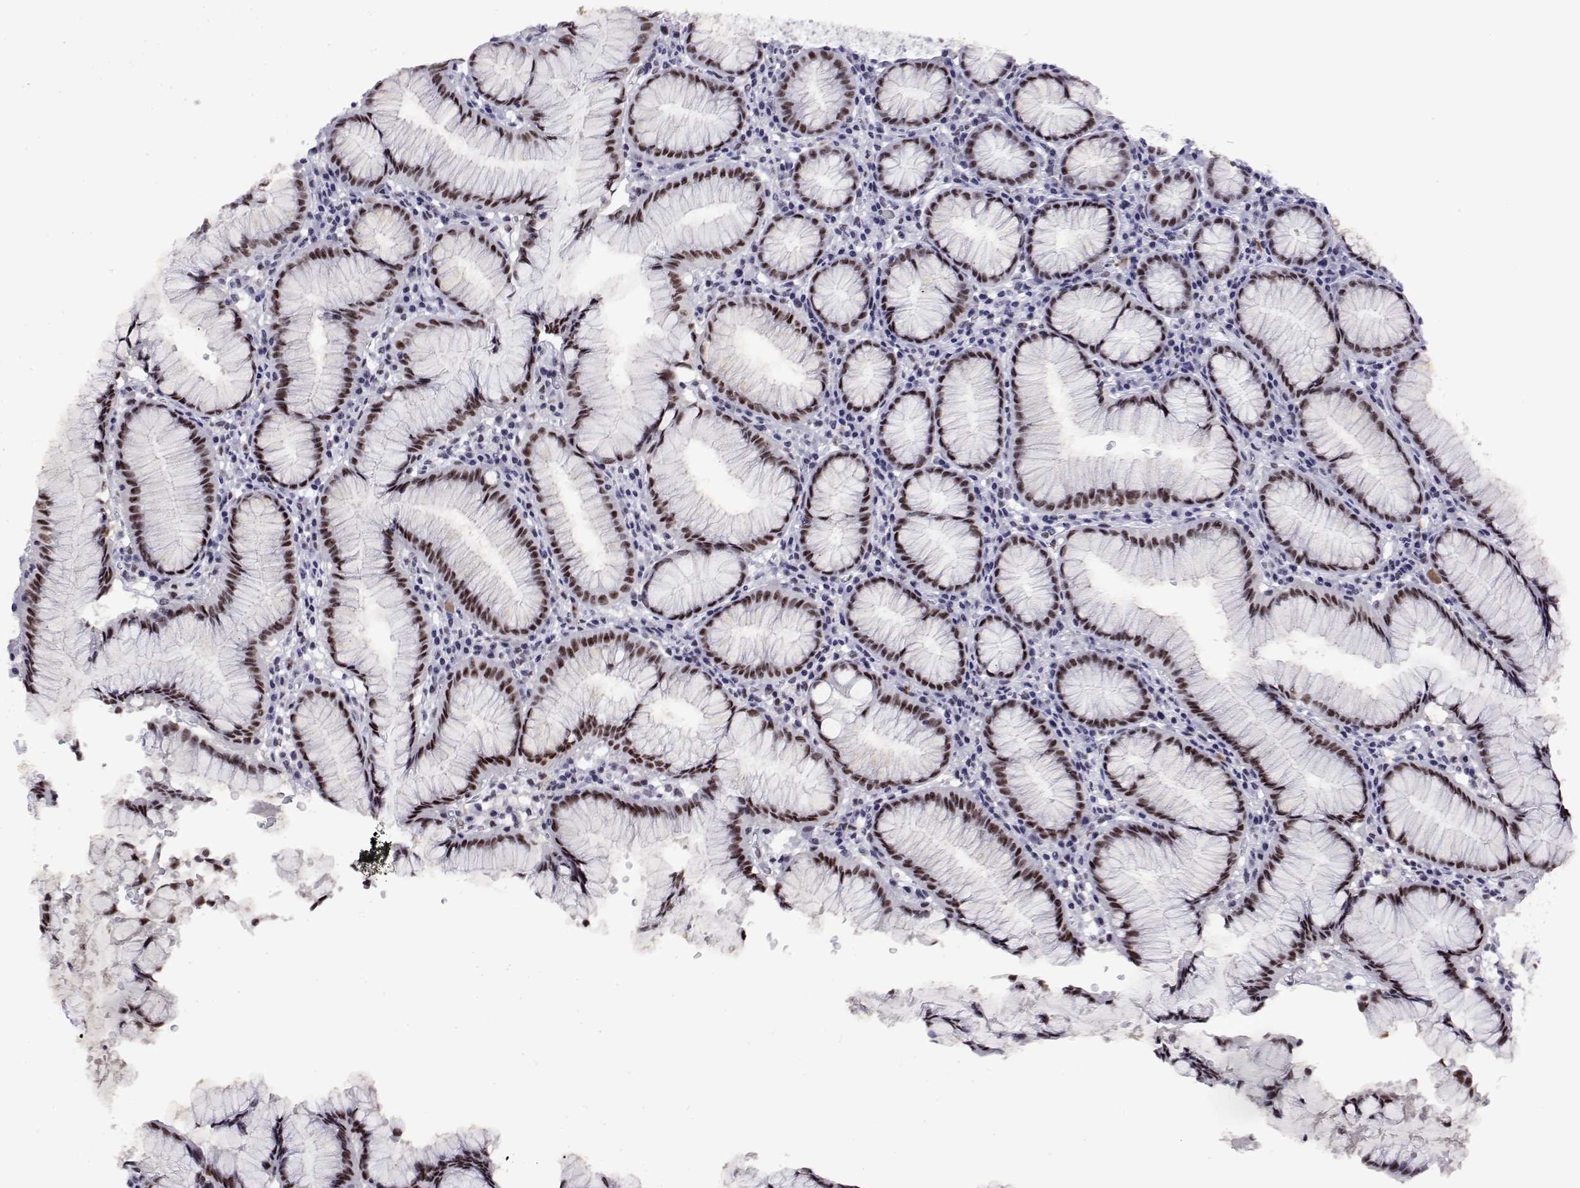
{"staining": {"intensity": "strong", "quantity": "25%-75%", "location": "nuclear"}, "tissue": "stomach", "cell_type": "Glandular cells", "image_type": "normal", "snomed": [{"axis": "morphology", "description": "Normal tissue, NOS"}, {"axis": "topography", "description": "Stomach"}], "caption": "Protein expression analysis of unremarkable human stomach reveals strong nuclear staining in about 25%-75% of glandular cells. (Brightfield microscopy of DAB IHC at high magnification).", "gene": "POLDIP3", "patient": {"sex": "male", "age": 55}}